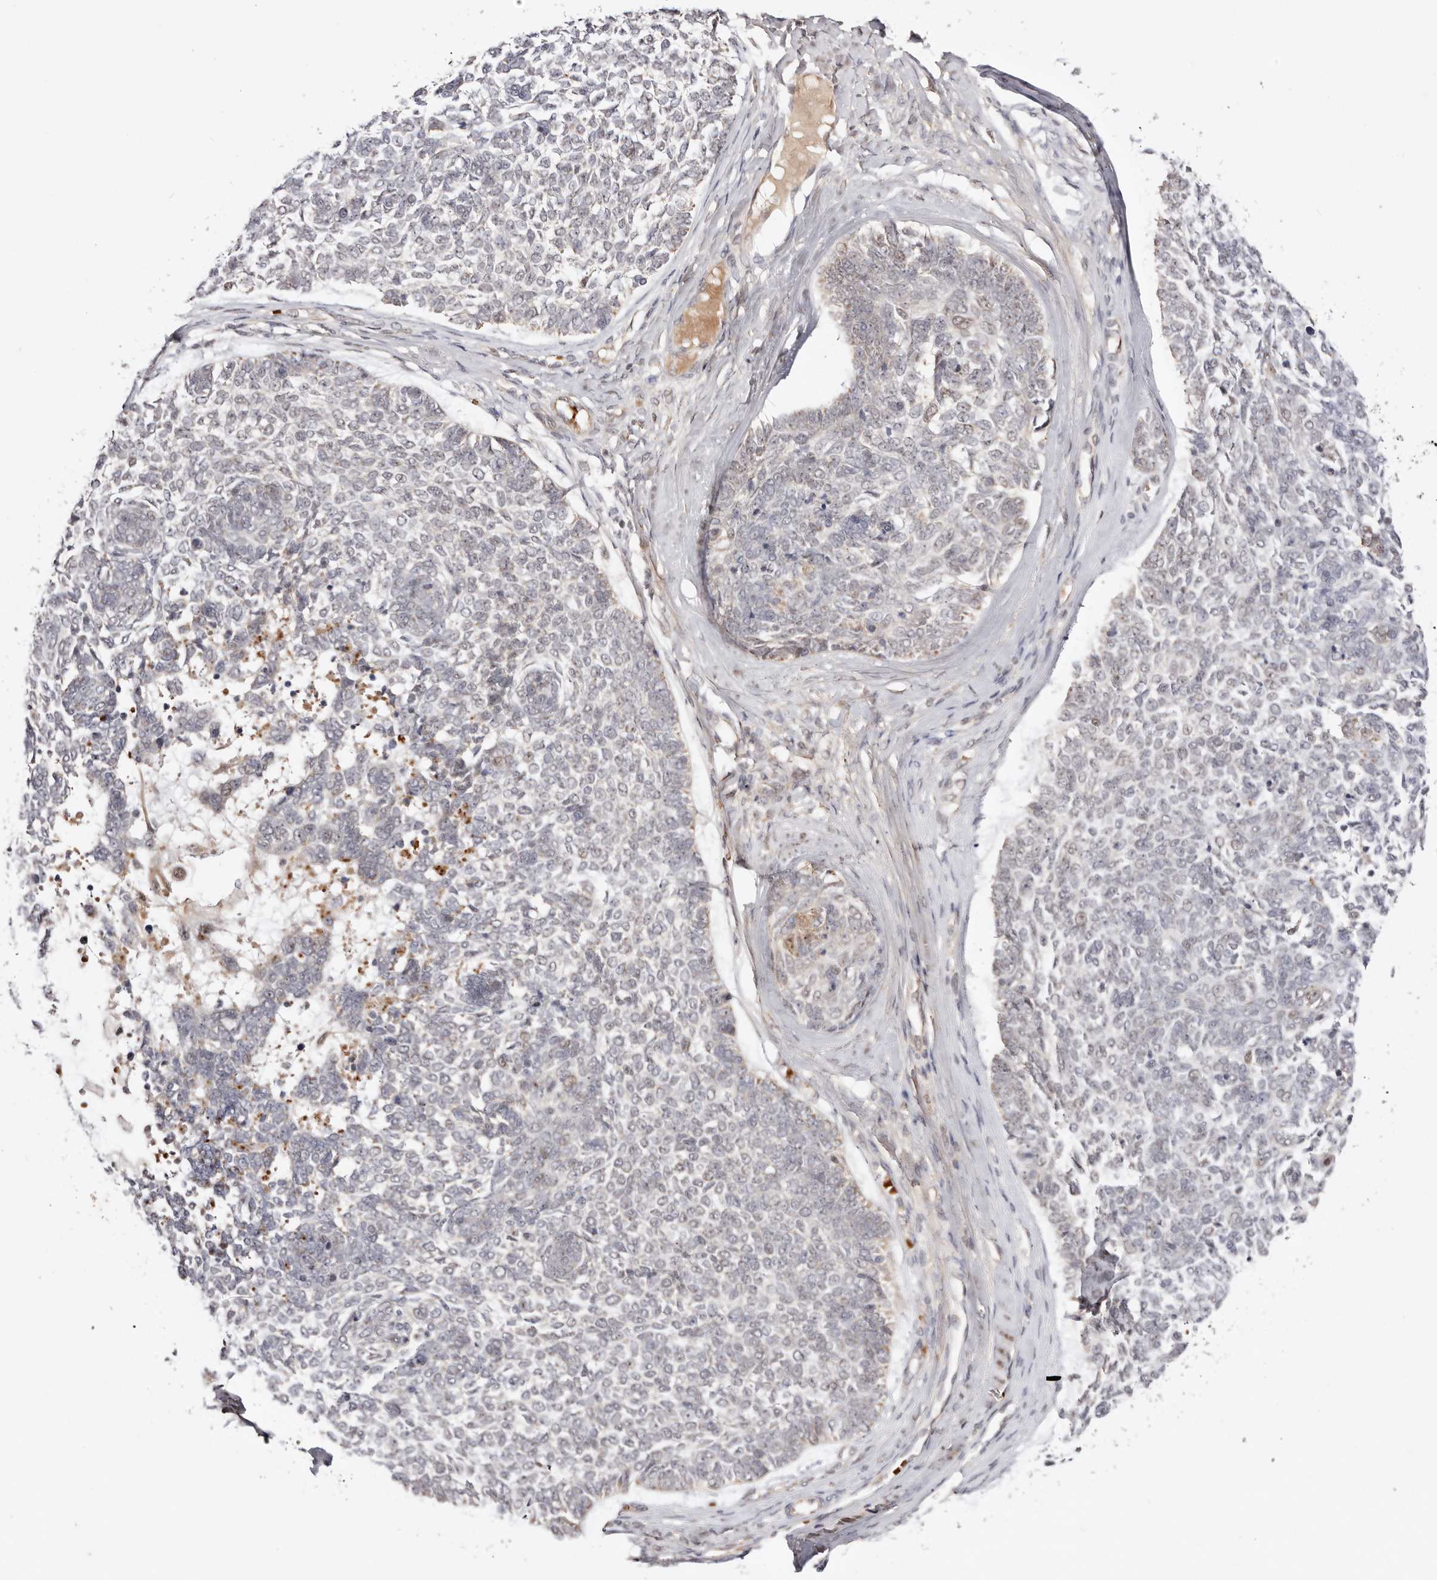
{"staining": {"intensity": "weak", "quantity": "<25%", "location": "nuclear"}, "tissue": "skin cancer", "cell_type": "Tumor cells", "image_type": "cancer", "snomed": [{"axis": "morphology", "description": "Basal cell carcinoma"}, {"axis": "topography", "description": "Skin"}], "caption": "Tumor cells show no significant protein positivity in skin cancer. (DAB immunohistochemistry (IHC) visualized using brightfield microscopy, high magnification).", "gene": "WRN", "patient": {"sex": "female", "age": 81}}